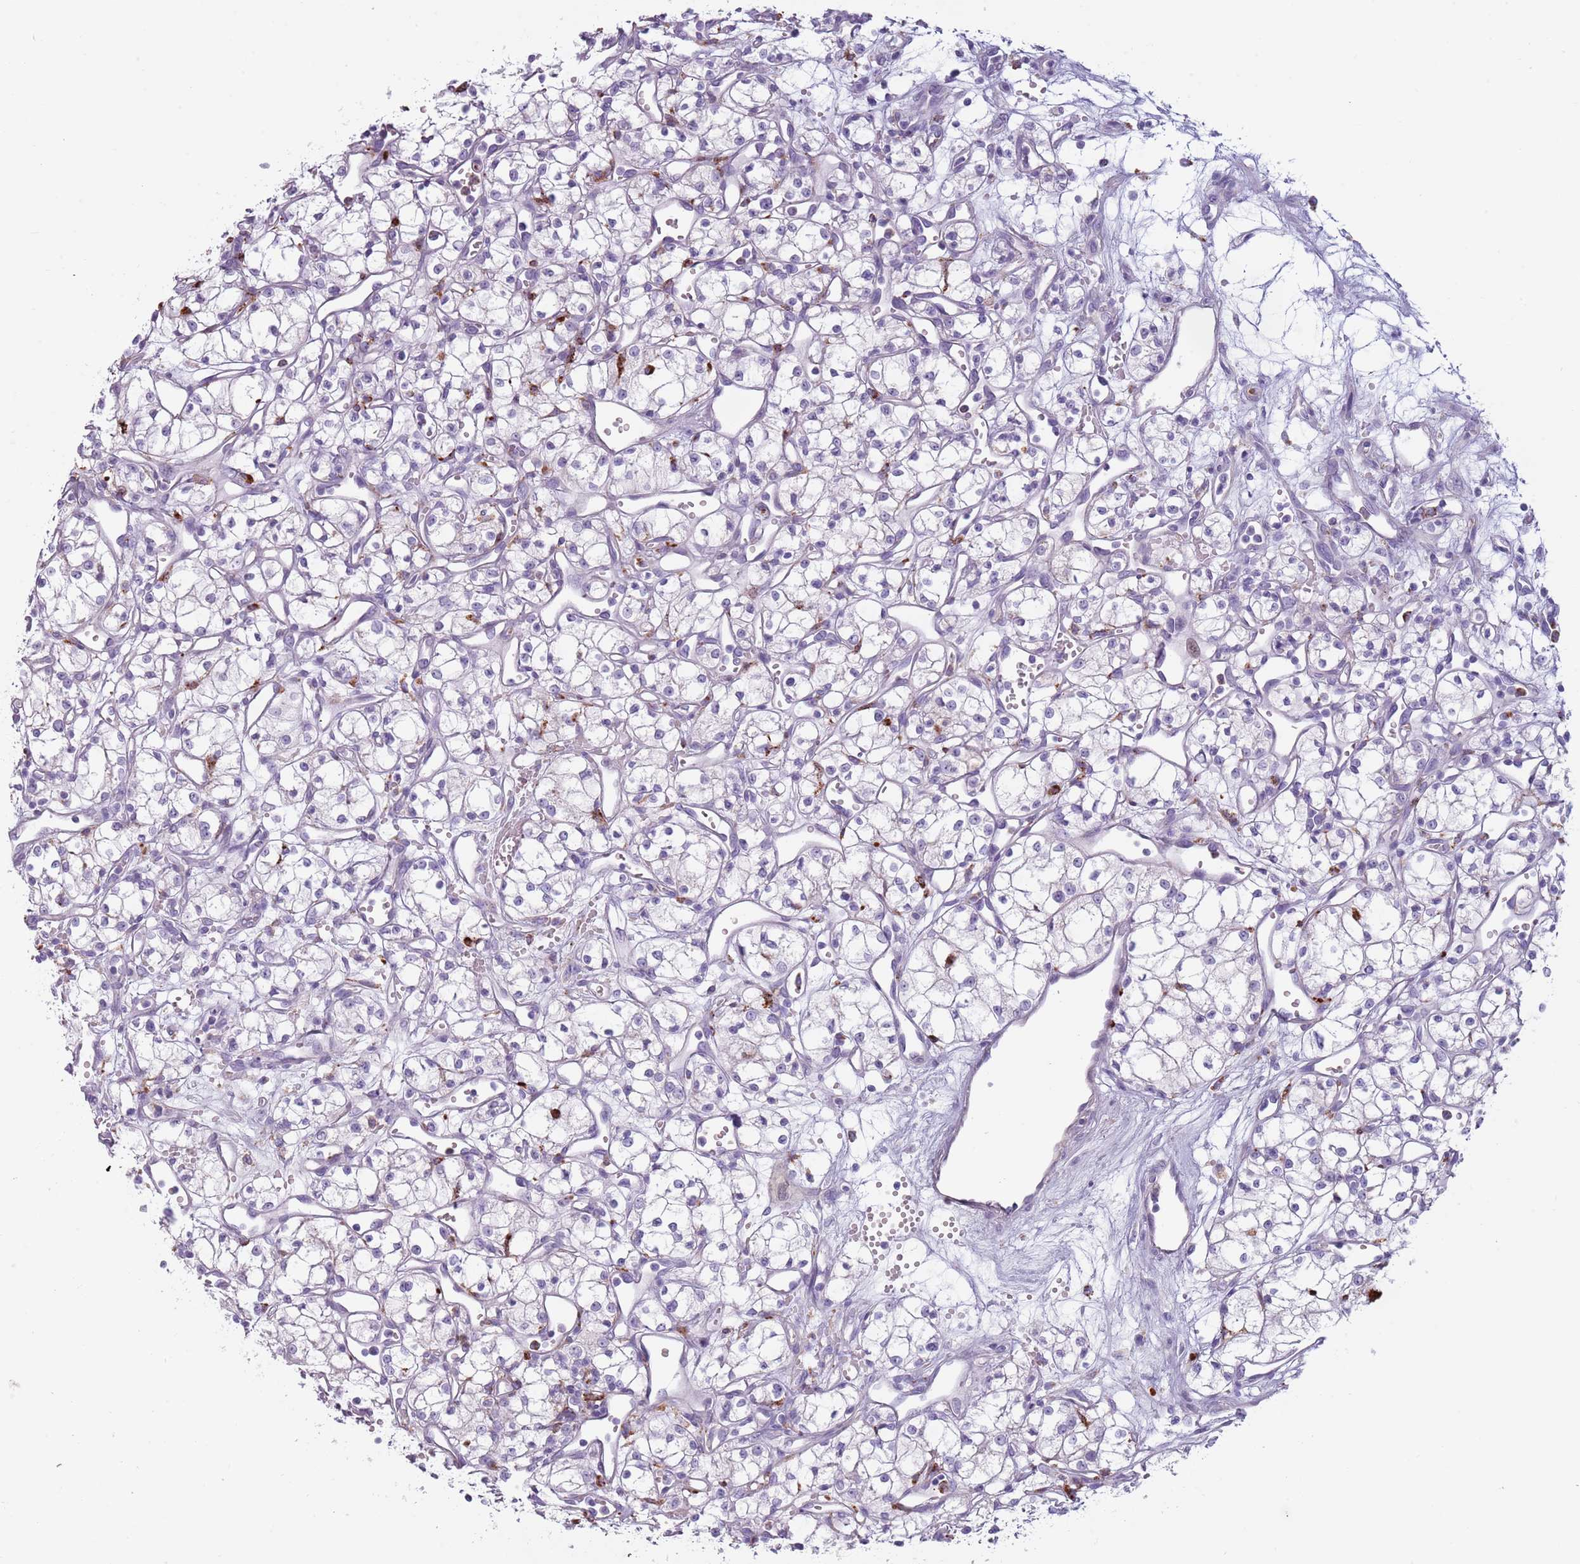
{"staining": {"intensity": "negative", "quantity": "none", "location": "none"}, "tissue": "renal cancer", "cell_type": "Tumor cells", "image_type": "cancer", "snomed": [{"axis": "morphology", "description": "Adenocarcinoma, NOS"}, {"axis": "topography", "description": "Kidney"}], "caption": "The image displays no significant positivity in tumor cells of renal cancer (adenocarcinoma).", "gene": "NWD2", "patient": {"sex": "male", "age": 59}}